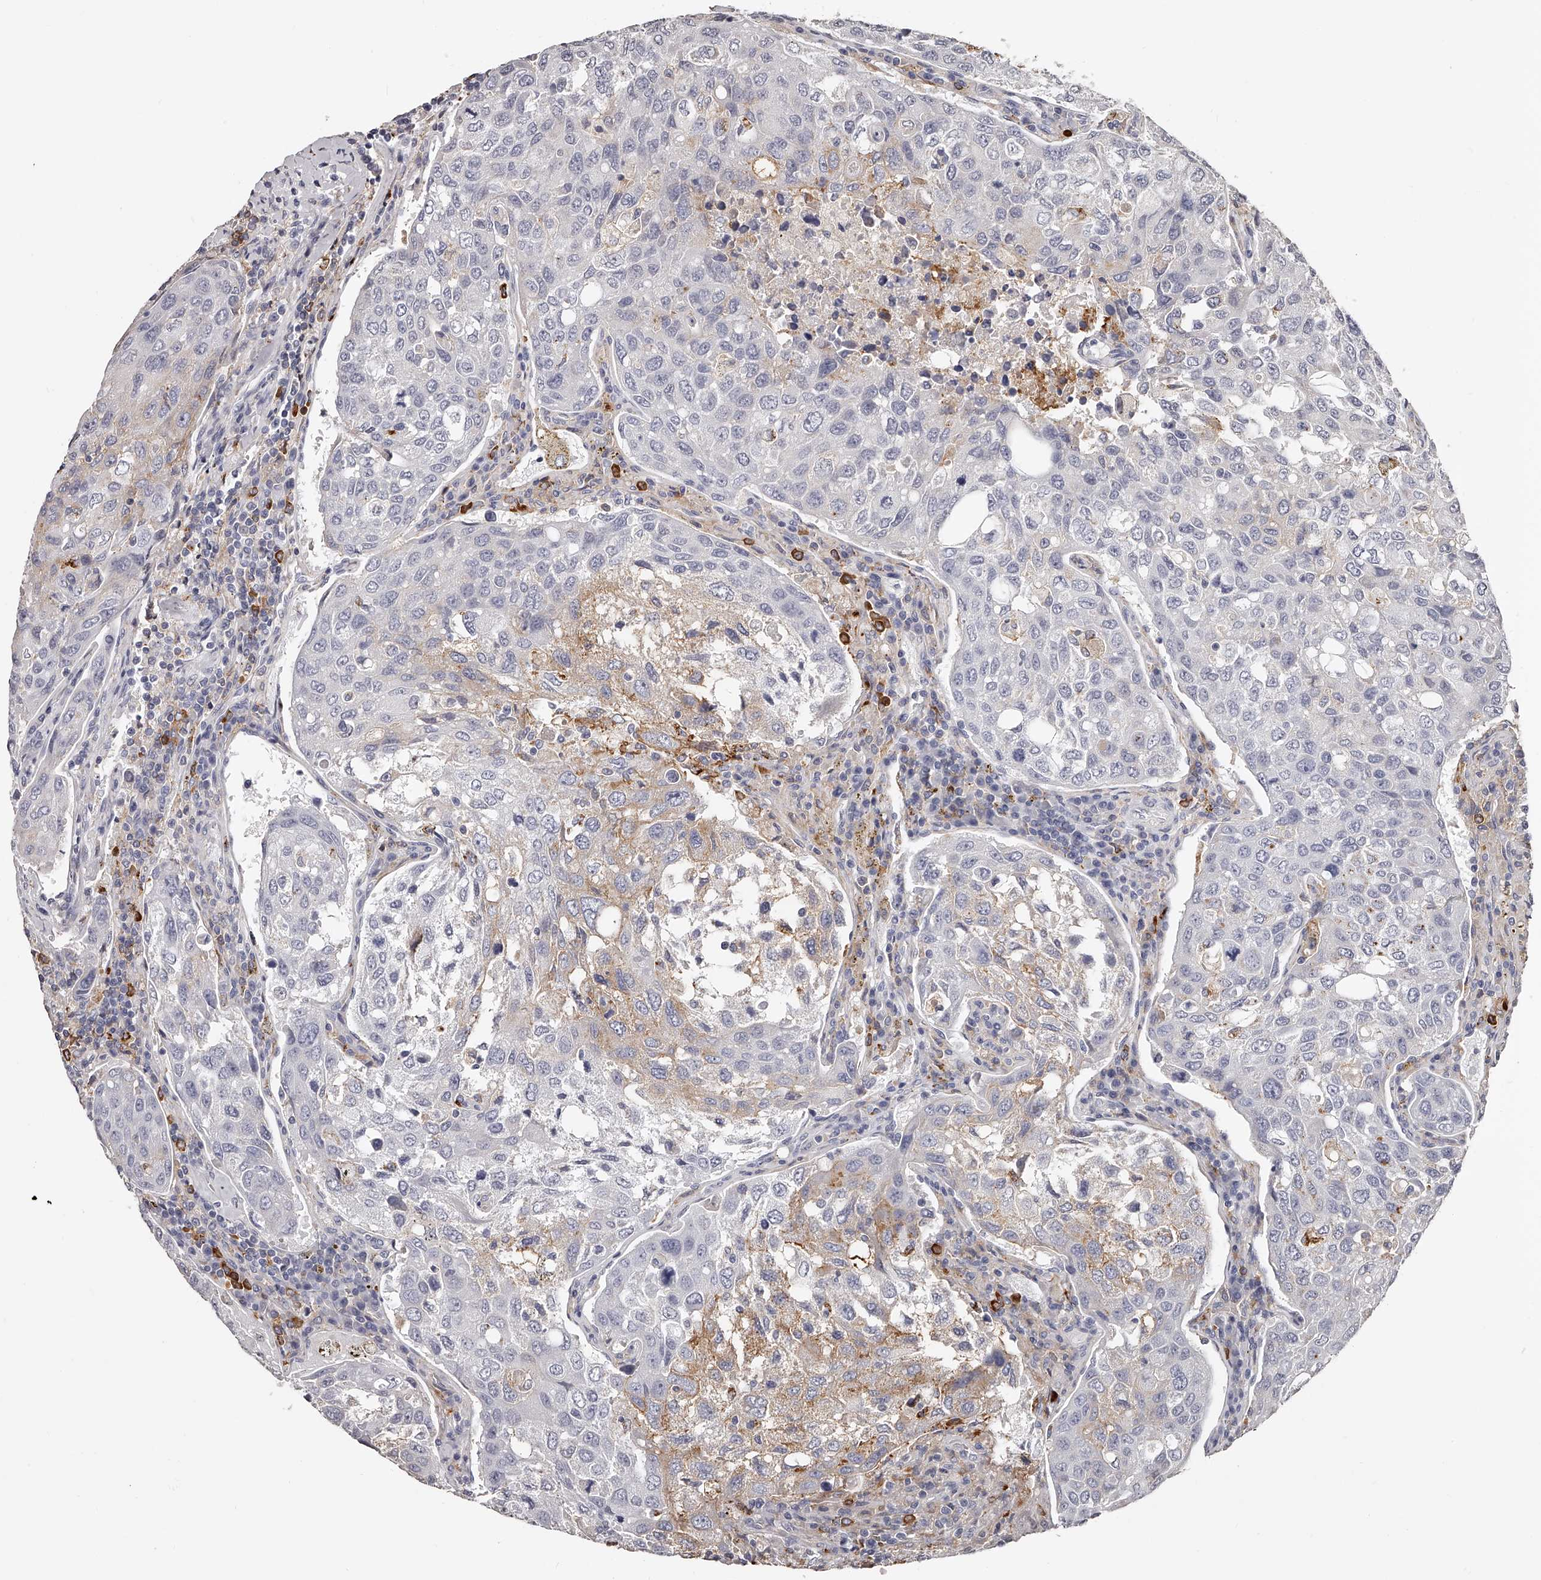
{"staining": {"intensity": "negative", "quantity": "none", "location": "none"}, "tissue": "urothelial cancer", "cell_type": "Tumor cells", "image_type": "cancer", "snomed": [{"axis": "morphology", "description": "Urothelial carcinoma, High grade"}, {"axis": "topography", "description": "Lymph node"}, {"axis": "topography", "description": "Urinary bladder"}], "caption": "Immunohistochemistry (IHC) histopathology image of neoplastic tissue: human urothelial cancer stained with DAB shows no significant protein positivity in tumor cells. (DAB immunohistochemistry, high magnification).", "gene": "PACSIN1", "patient": {"sex": "male", "age": 51}}